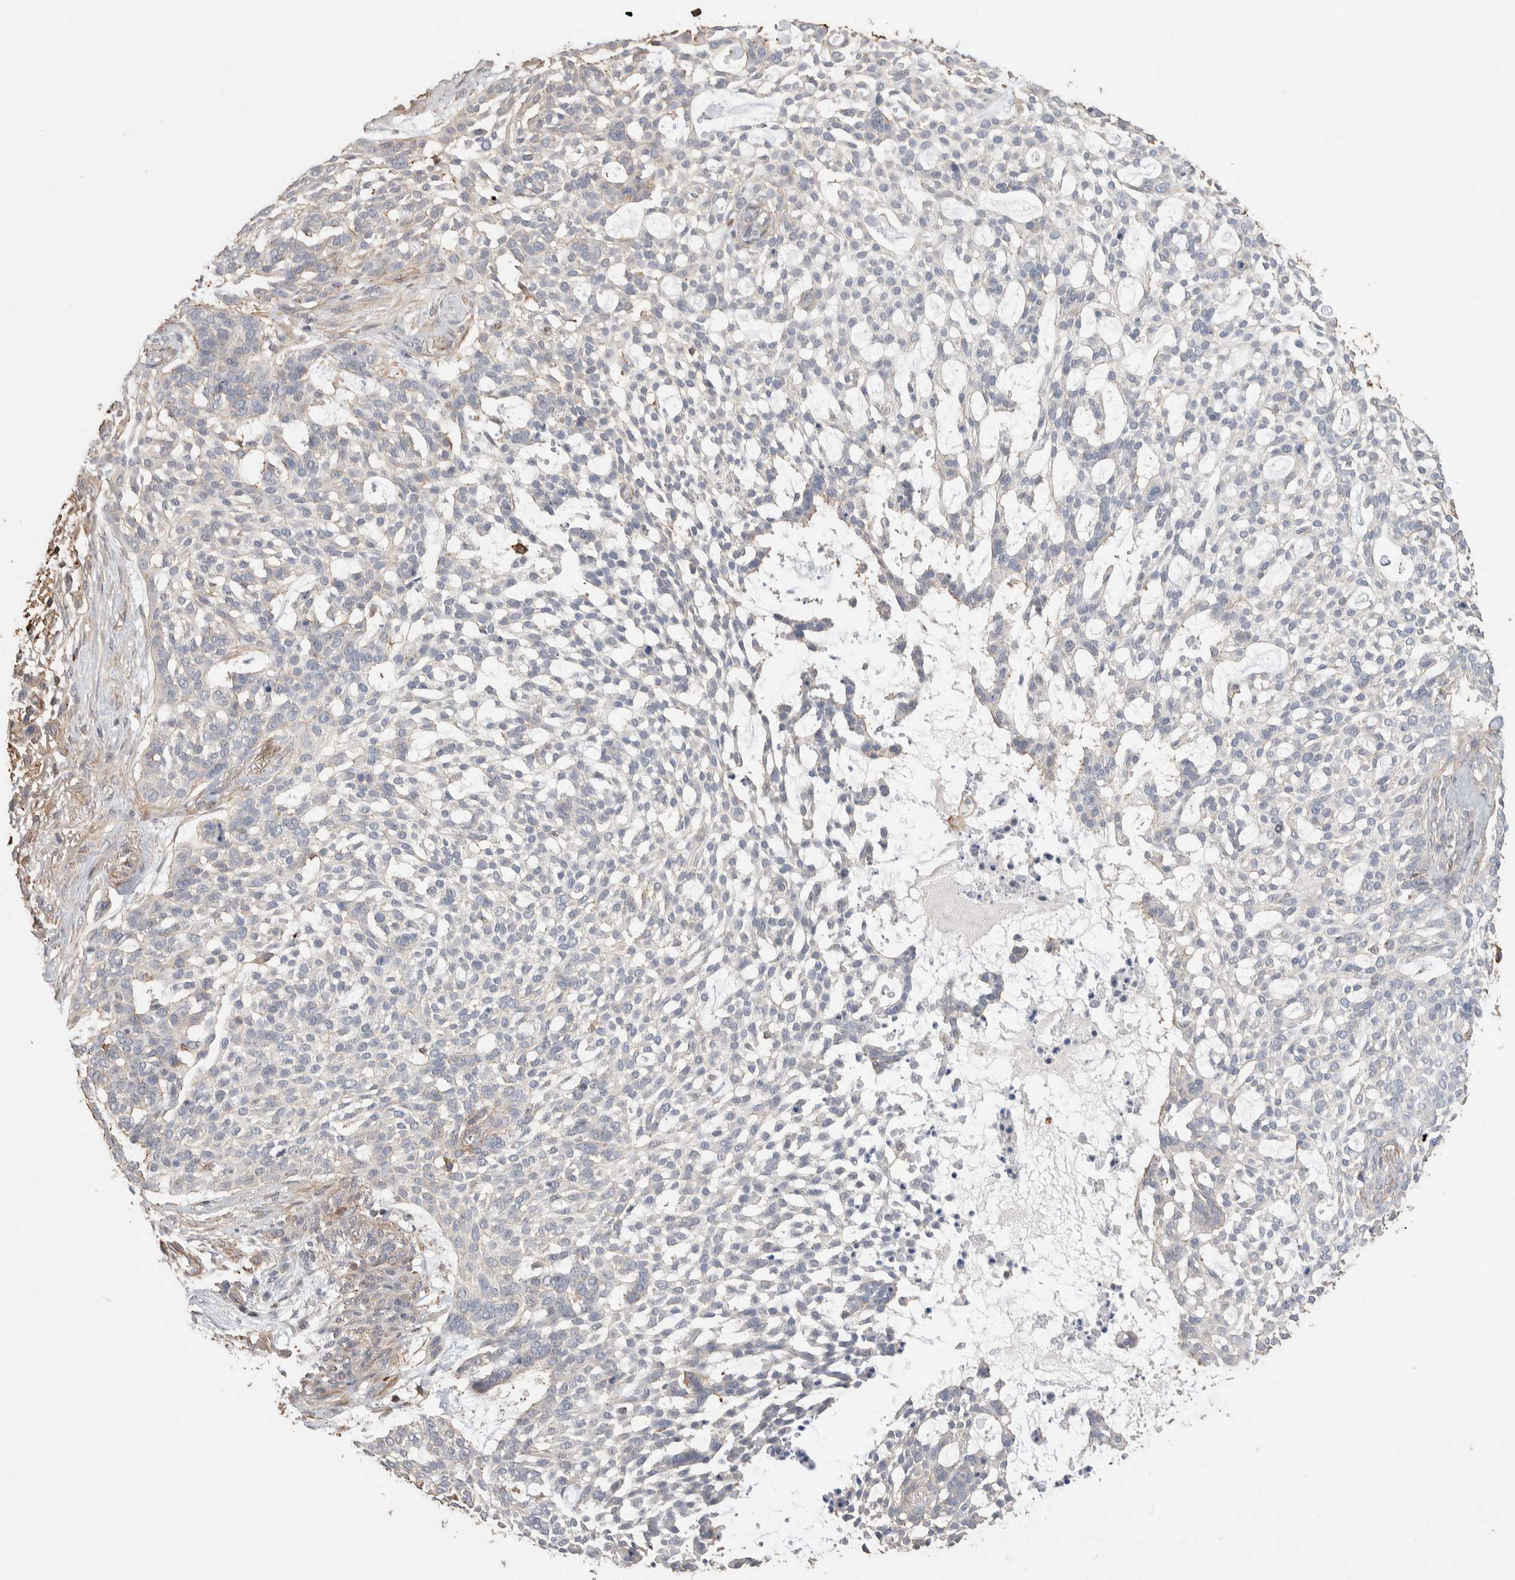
{"staining": {"intensity": "negative", "quantity": "none", "location": "none"}, "tissue": "skin cancer", "cell_type": "Tumor cells", "image_type": "cancer", "snomed": [{"axis": "morphology", "description": "Basal cell carcinoma"}, {"axis": "topography", "description": "Skin"}], "caption": "Basal cell carcinoma (skin) was stained to show a protein in brown. There is no significant expression in tumor cells.", "gene": "ZNF704", "patient": {"sex": "female", "age": 64}}